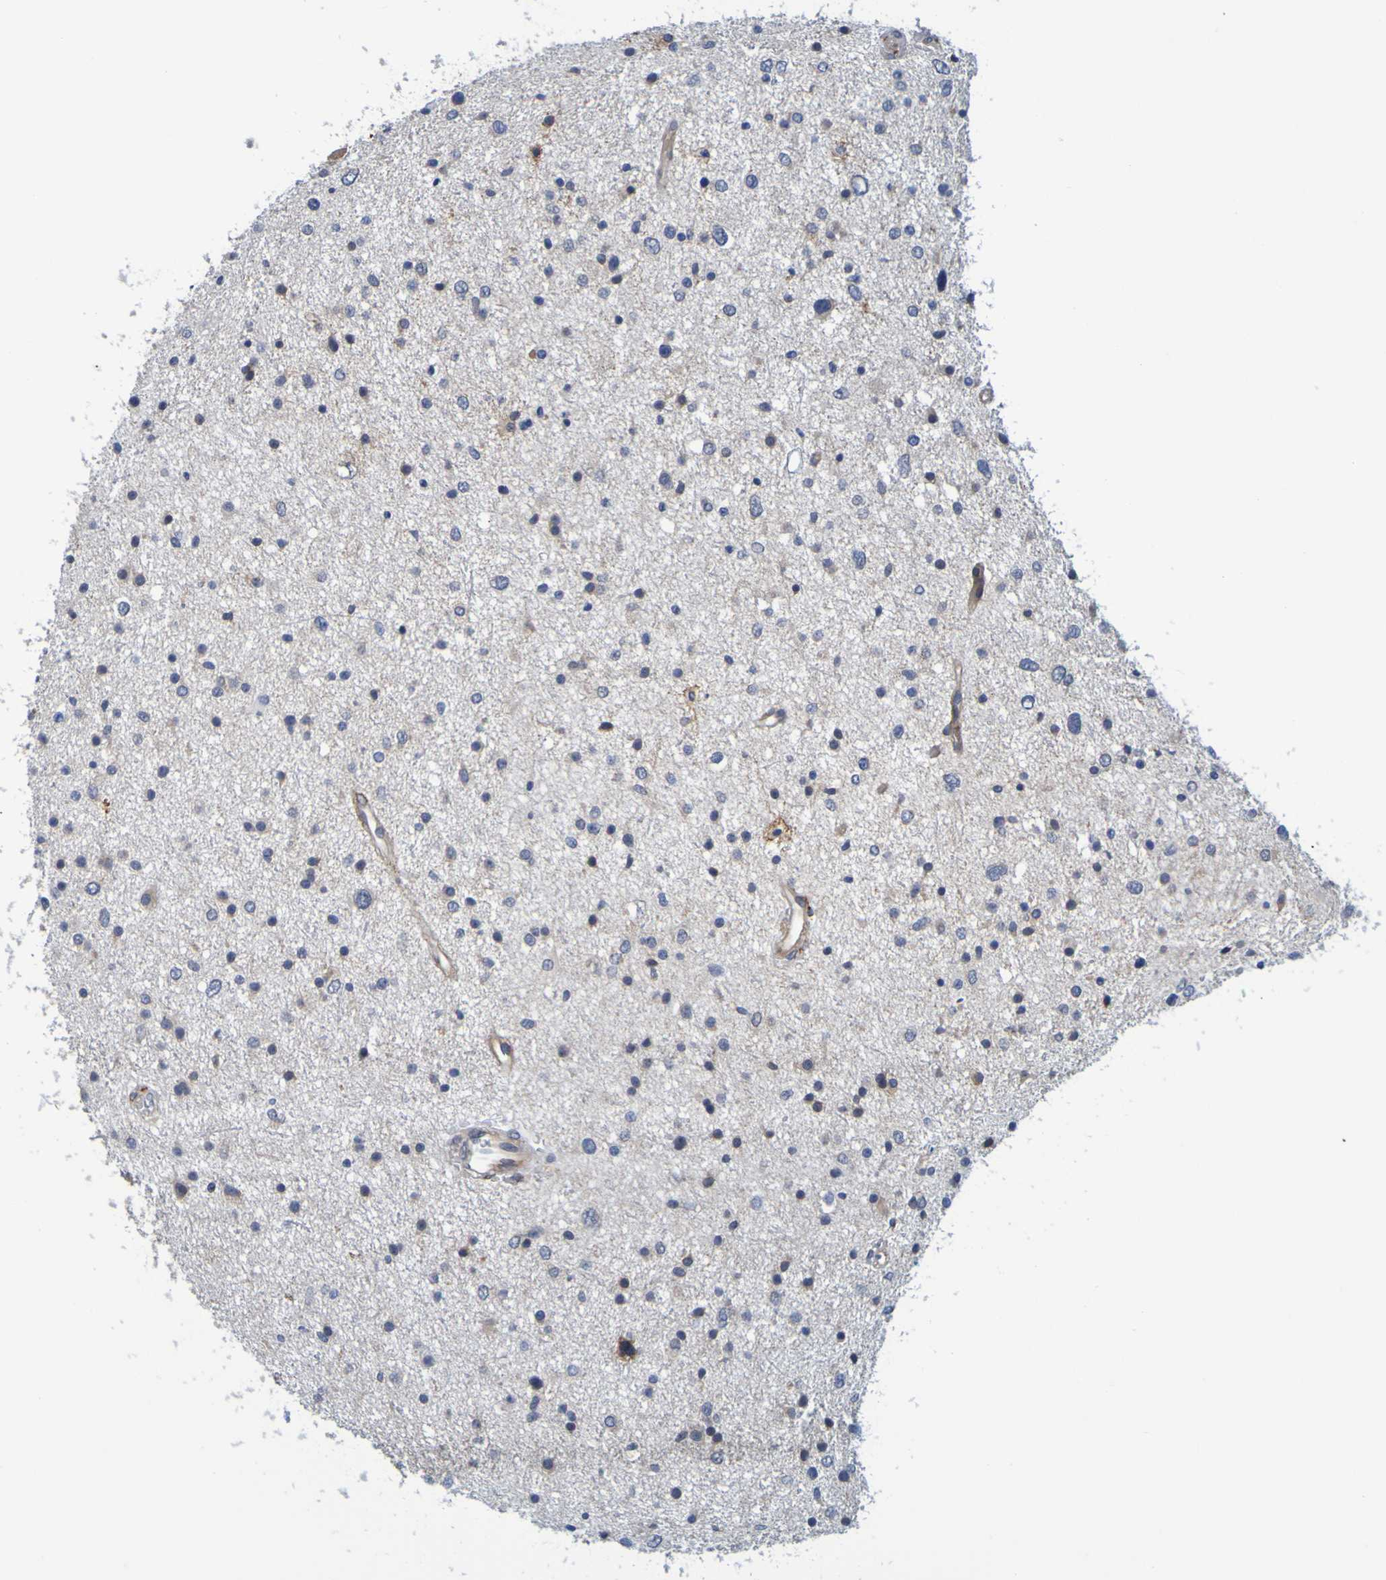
{"staining": {"intensity": "negative", "quantity": "none", "location": "none"}, "tissue": "glioma", "cell_type": "Tumor cells", "image_type": "cancer", "snomed": [{"axis": "morphology", "description": "Glioma, malignant, Low grade"}, {"axis": "topography", "description": "Brain"}], "caption": "High magnification brightfield microscopy of glioma stained with DAB (brown) and counterstained with hematoxylin (blue): tumor cells show no significant positivity.", "gene": "SIL1", "patient": {"sex": "female", "age": 37}}